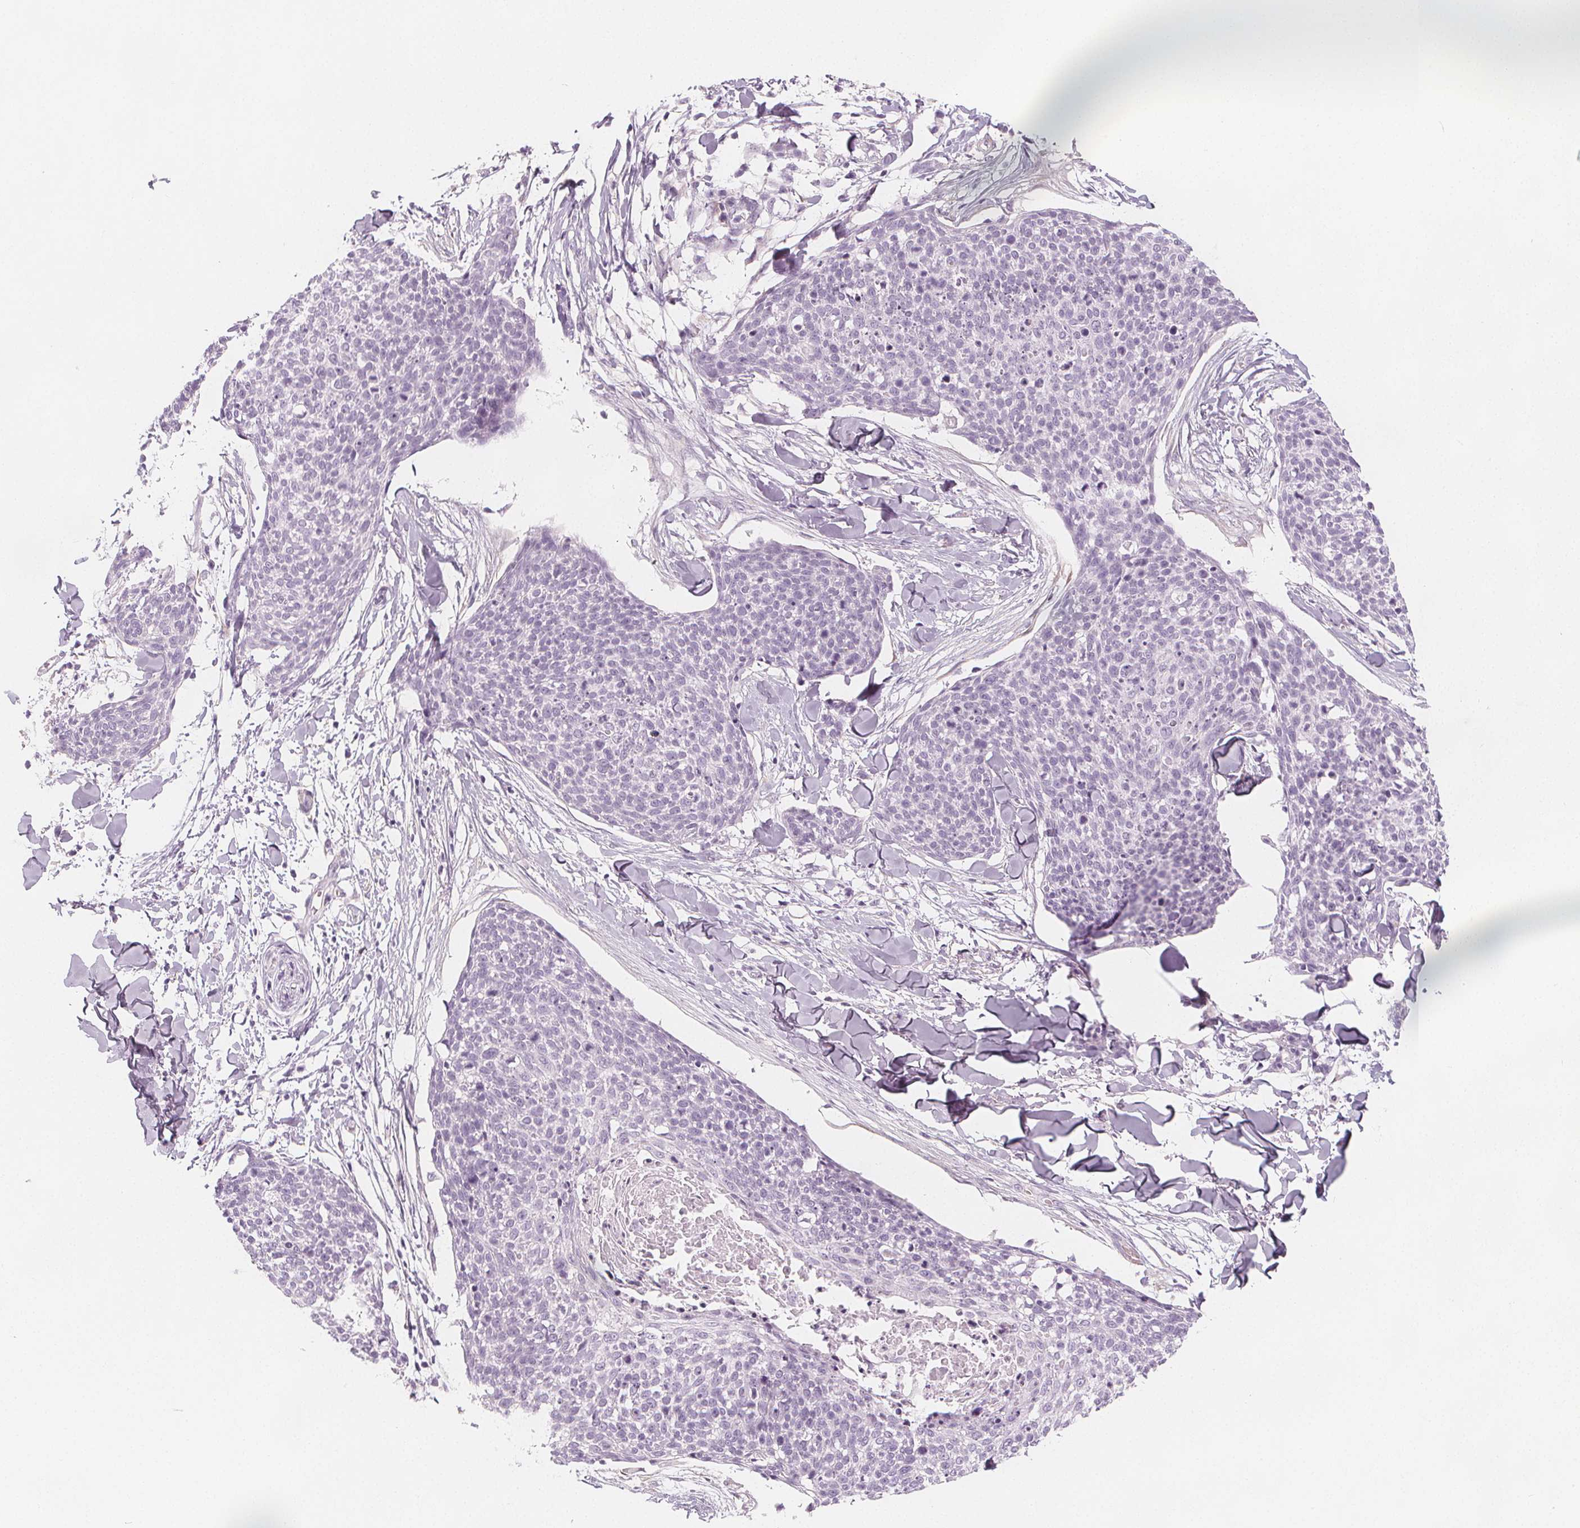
{"staining": {"intensity": "negative", "quantity": "none", "location": "none"}, "tissue": "skin cancer", "cell_type": "Tumor cells", "image_type": "cancer", "snomed": [{"axis": "morphology", "description": "Squamous cell carcinoma, NOS"}, {"axis": "topography", "description": "Skin"}, {"axis": "topography", "description": "Vulva"}], "caption": "A histopathology image of human squamous cell carcinoma (skin) is negative for staining in tumor cells.", "gene": "MAP1A", "patient": {"sex": "female", "age": 75}}